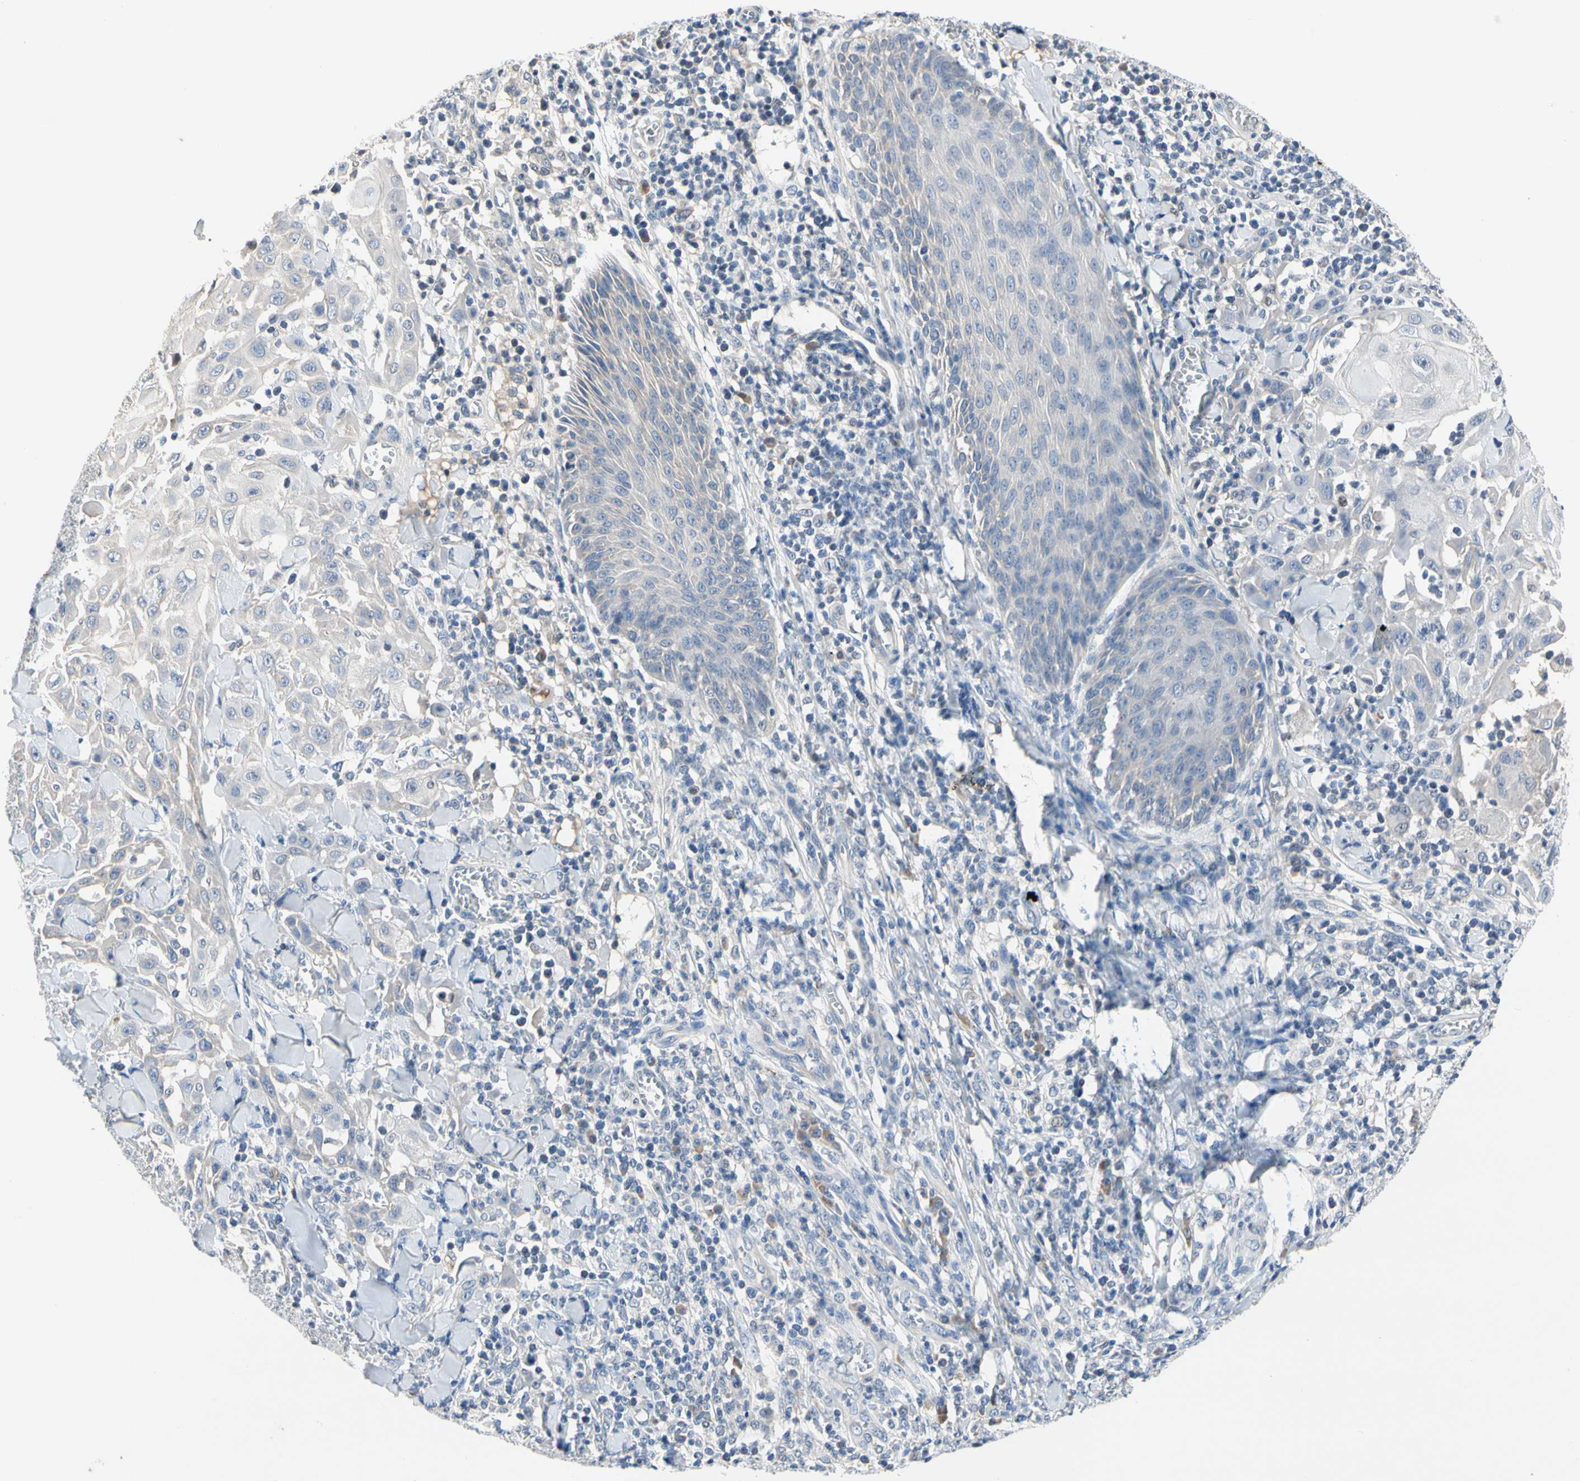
{"staining": {"intensity": "negative", "quantity": "none", "location": "none"}, "tissue": "skin cancer", "cell_type": "Tumor cells", "image_type": "cancer", "snomed": [{"axis": "morphology", "description": "Squamous cell carcinoma, NOS"}, {"axis": "topography", "description": "Skin"}], "caption": "IHC micrograph of human skin squamous cell carcinoma stained for a protein (brown), which demonstrates no staining in tumor cells.", "gene": "ECRG4", "patient": {"sex": "male", "age": 24}}